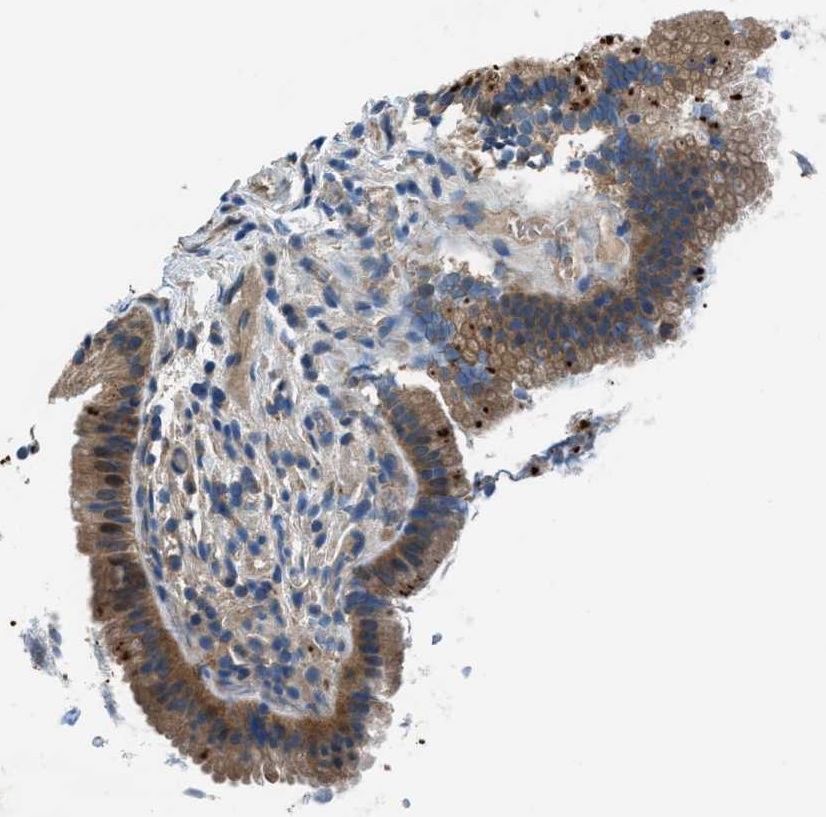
{"staining": {"intensity": "moderate", "quantity": ">75%", "location": "cytoplasmic/membranous"}, "tissue": "gallbladder", "cell_type": "Glandular cells", "image_type": "normal", "snomed": [{"axis": "morphology", "description": "Normal tissue, NOS"}, {"axis": "topography", "description": "Gallbladder"}], "caption": "Gallbladder stained for a protein (brown) shows moderate cytoplasmic/membranous positive positivity in approximately >75% of glandular cells.", "gene": "SLC19A2", "patient": {"sex": "female", "age": 26}}